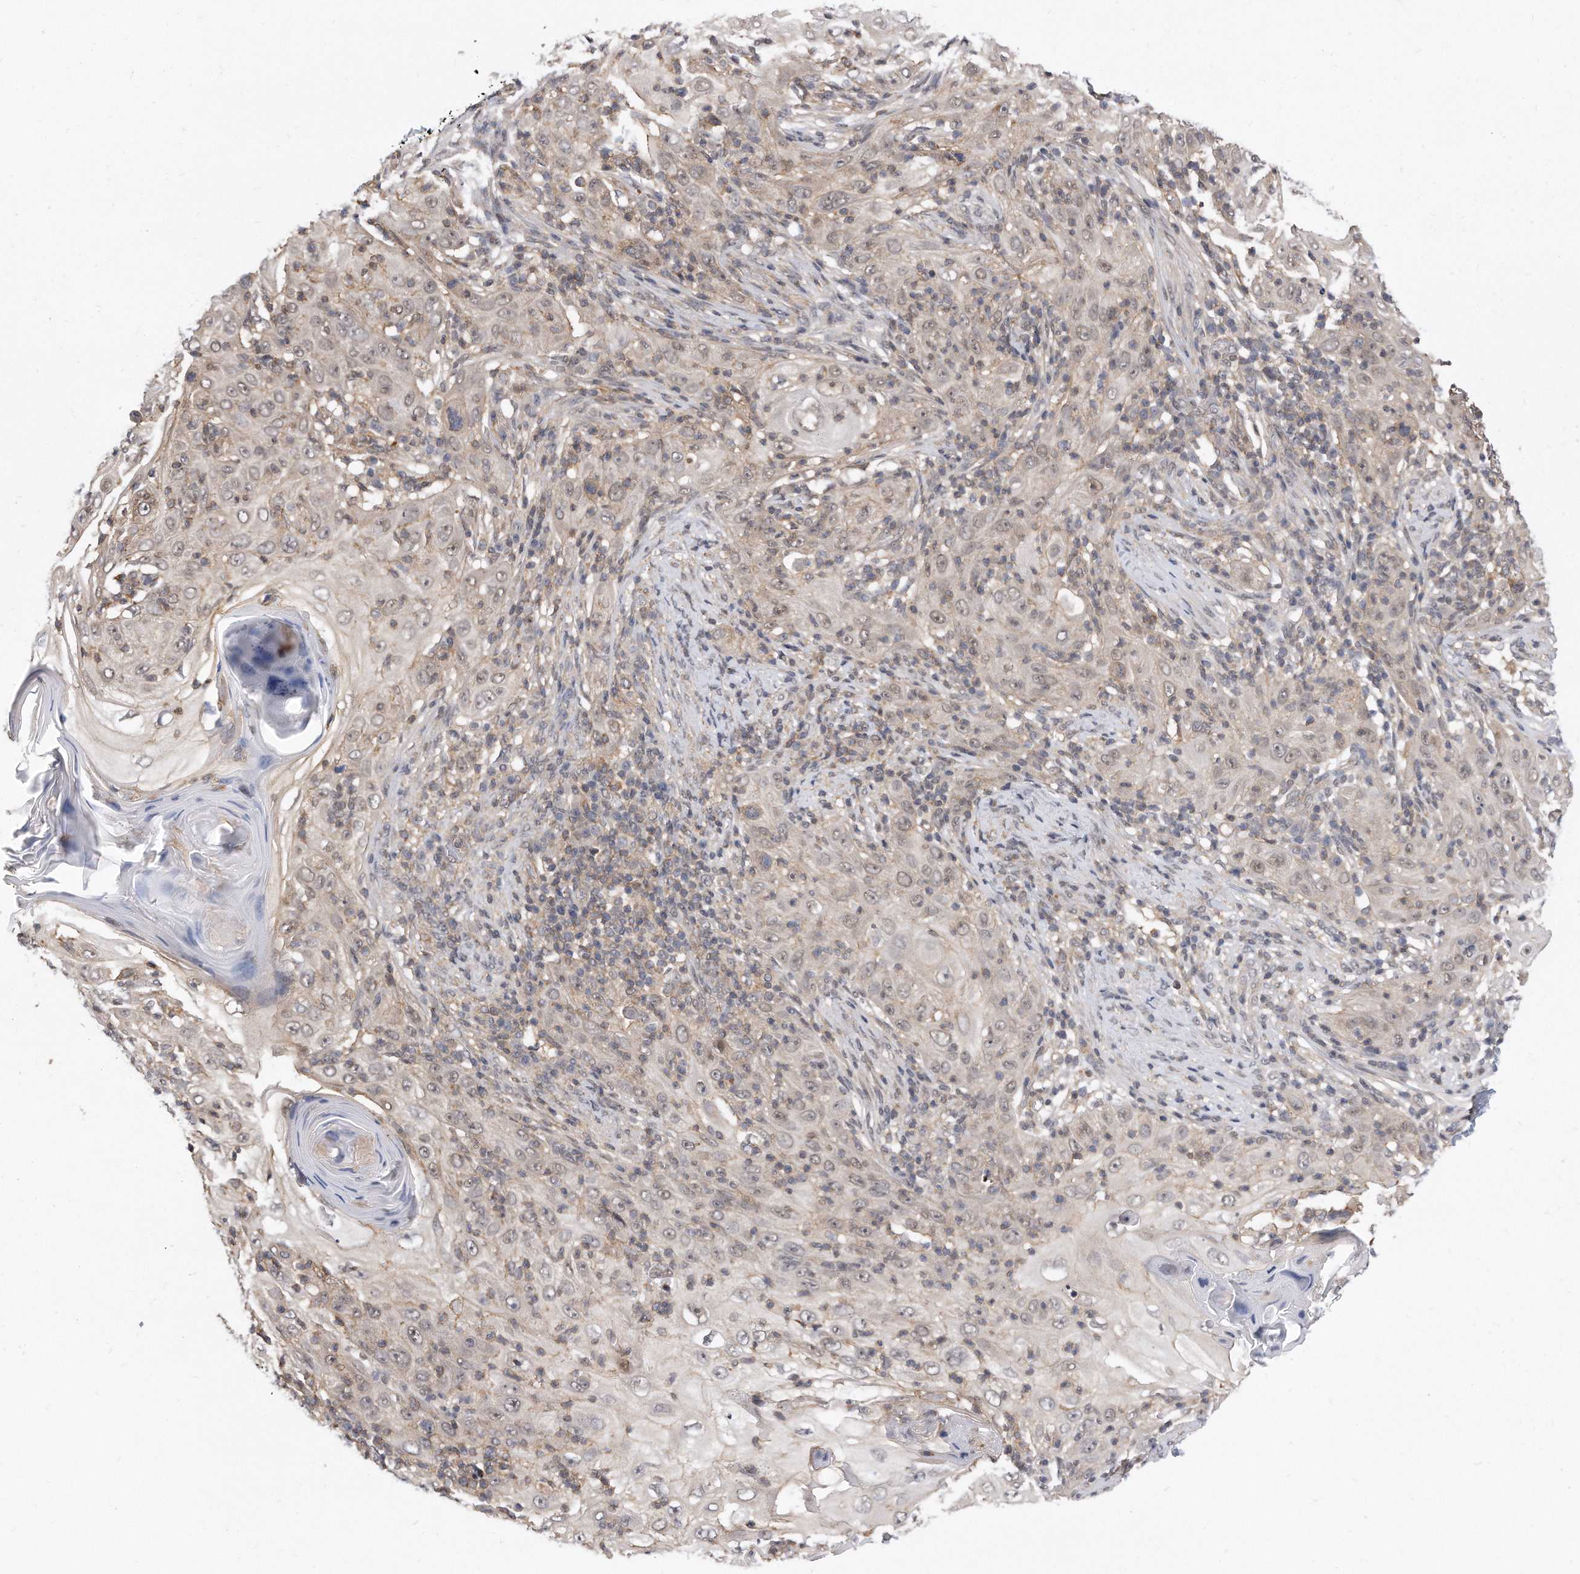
{"staining": {"intensity": "weak", "quantity": "<25%", "location": "nuclear"}, "tissue": "skin cancer", "cell_type": "Tumor cells", "image_type": "cancer", "snomed": [{"axis": "morphology", "description": "Squamous cell carcinoma, NOS"}, {"axis": "topography", "description": "Skin"}], "caption": "Skin cancer stained for a protein using immunohistochemistry (IHC) demonstrates no expression tumor cells.", "gene": "TCP1", "patient": {"sex": "female", "age": 88}}